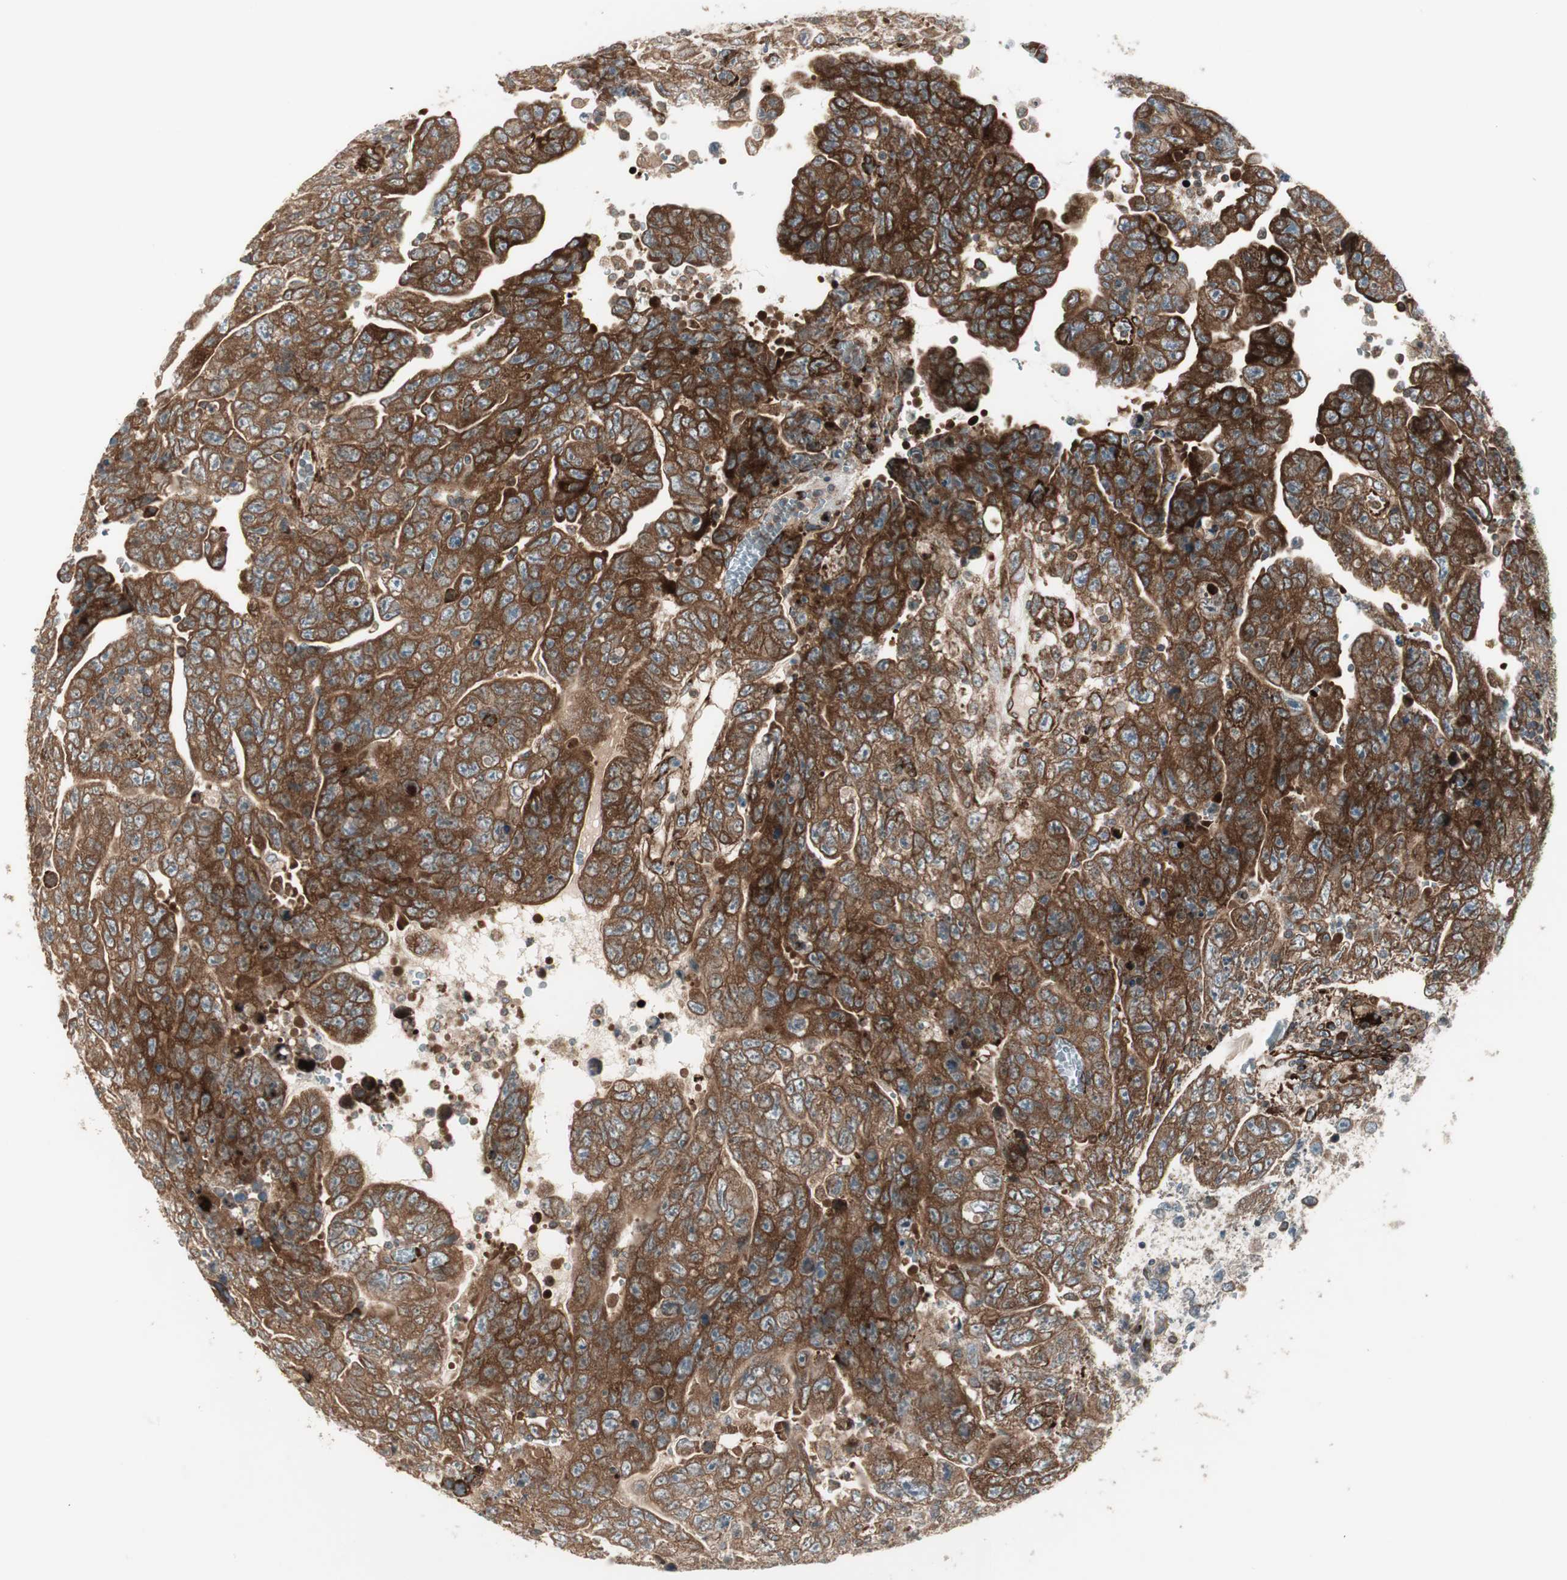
{"staining": {"intensity": "strong", "quantity": ">75%", "location": "cytoplasmic/membranous"}, "tissue": "testis cancer", "cell_type": "Tumor cells", "image_type": "cancer", "snomed": [{"axis": "morphology", "description": "Carcinoma, Embryonal, NOS"}, {"axis": "topography", "description": "Testis"}], "caption": "Brown immunohistochemical staining in testis cancer displays strong cytoplasmic/membranous staining in about >75% of tumor cells. Ihc stains the protein in brown and the nuclei are stained blue.", "gene": "PPP2R5E", "patient": {"sex": "male", "age": 28}}